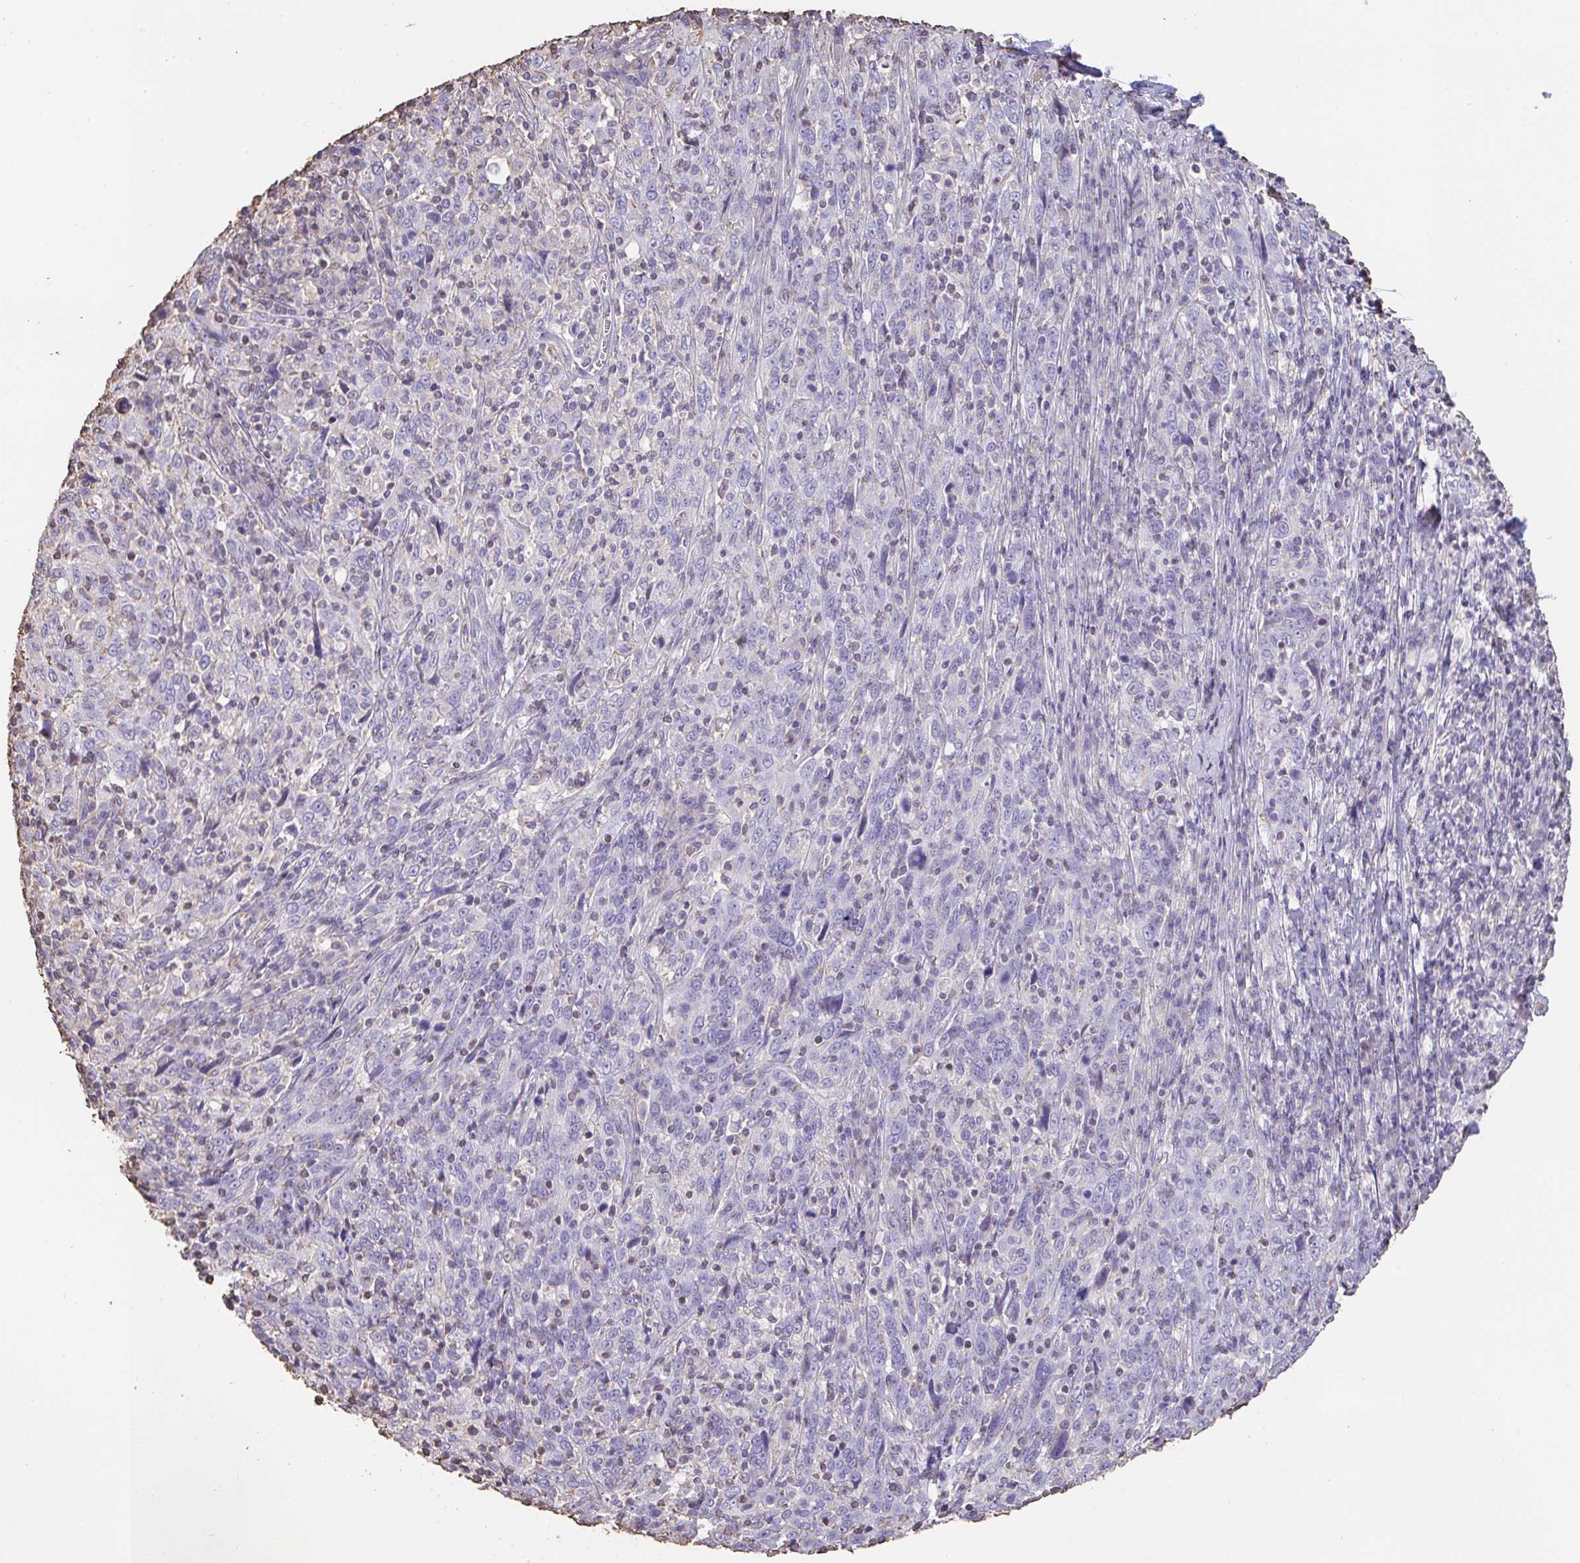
{"staining": {"intensity": "negative", "quantity": "none", "location": "none"}, "tissue": "cervical cancer", "cell_type": "Tumor cells", "image_type": "cancer", "snomed": [{"axis": "morphology", "description": "Squamous cell carcinoma, NOS"}, {"axis": "topography", "description": "Cervix"}], "caption": "This is a micrograph of IHC staining of cervical cancer, which shows no positivity in tumor cells. (Immunohistochemistry (ihc), brightfield microscopy, high magnification).", "gene": "IL23R", "patient": {"sex": "female", "age": 46}}